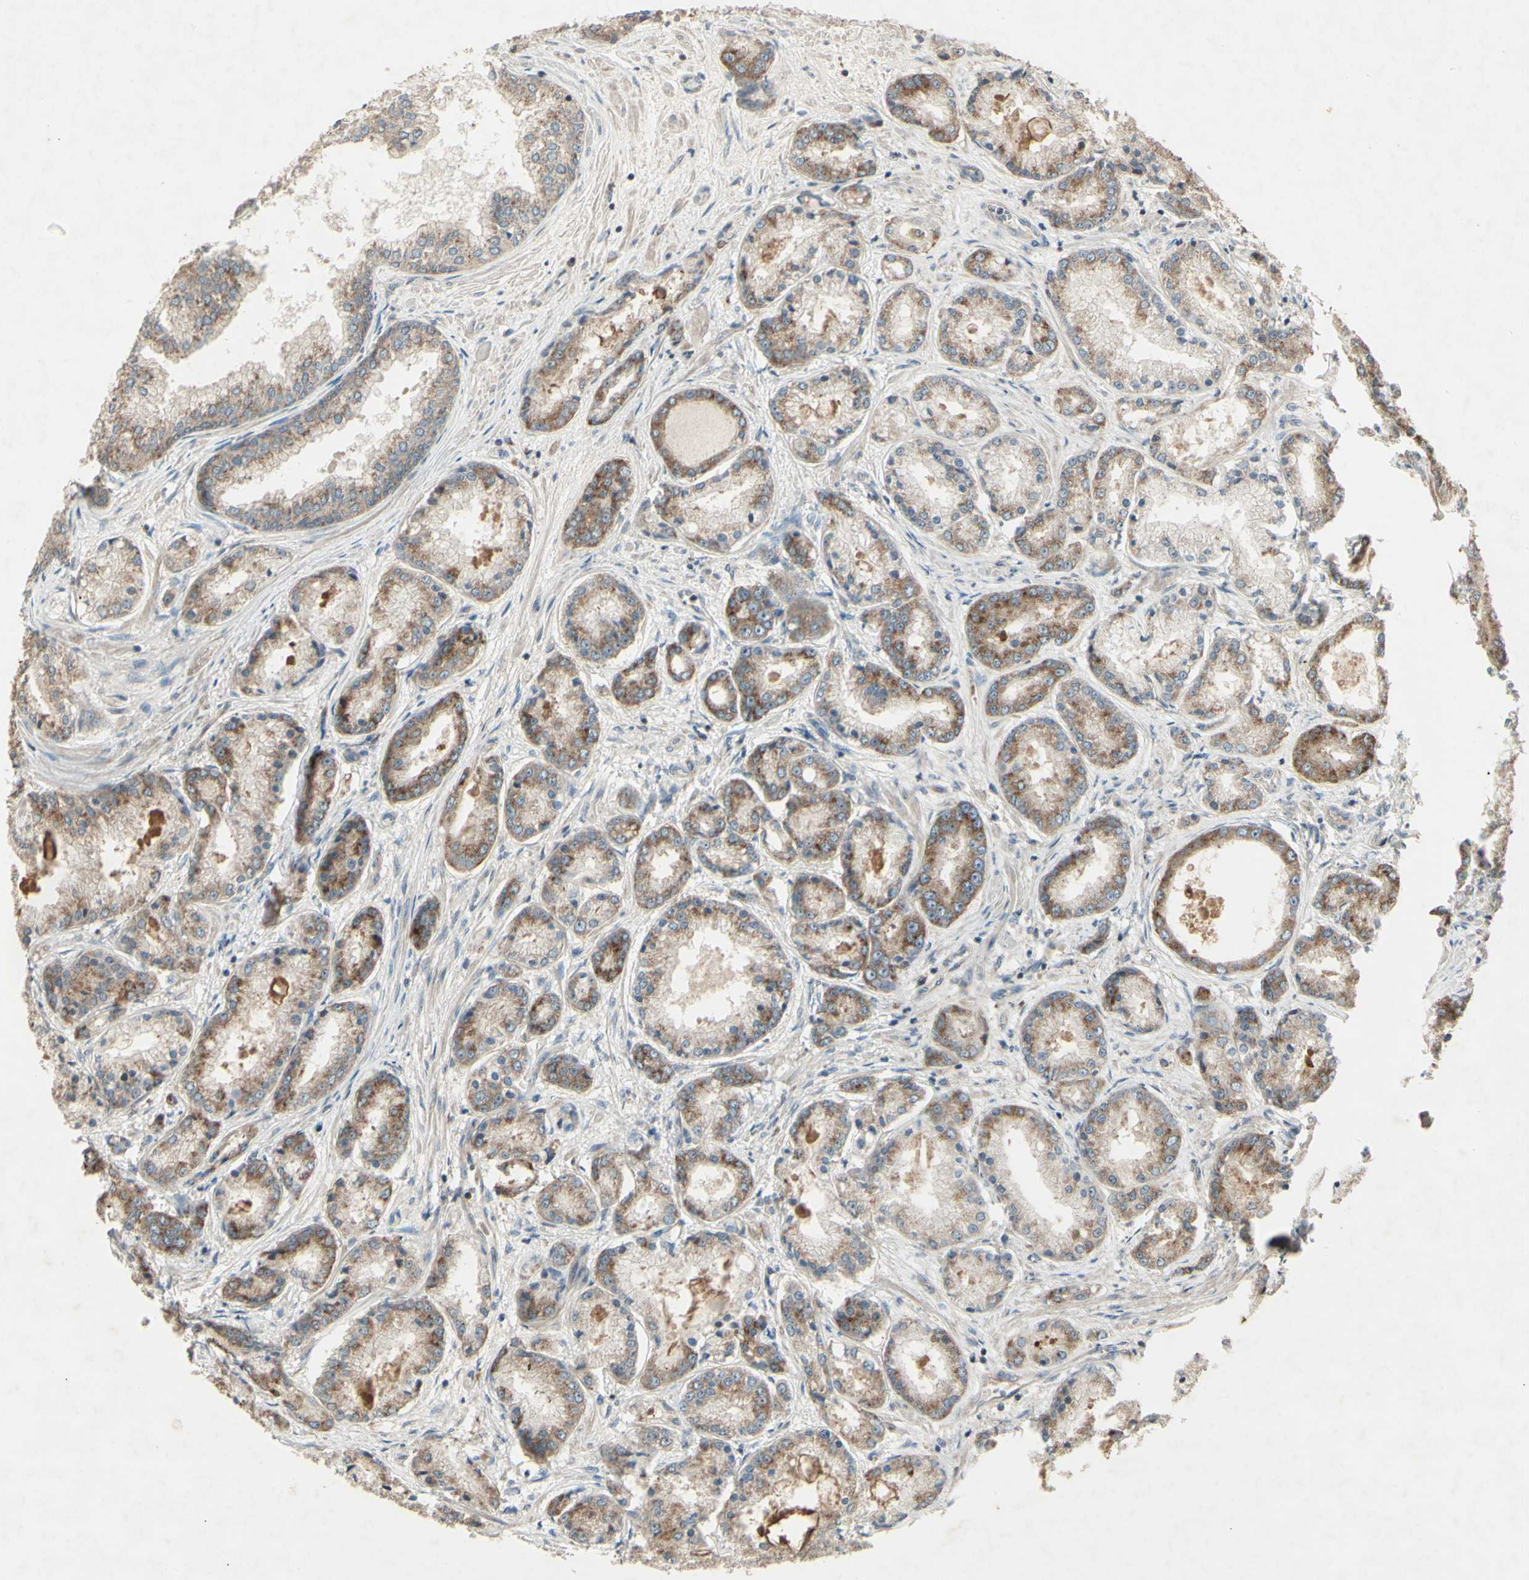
{"staining": {"intensity": "moderate", "quantity": ">75%", "location": "cytoplasmic/membranous"}, "tissue": "prostate cancer", "cell_type": "Tumor cells", "image_type": "cancer", "snomed": [{"axis": "morphology", "description": "Adenocarcinoma, High grade"}, {"axis": "topography", "description": "Prostate"}], "caption": "There is medium levels of moderate cytoplasmic/membranous positivity in tumor cells of prostate cancer (adenocarcinoma (high-grade)), as demonstrated by immunohistochemical staining (brown color).", "gene": "AP1G1", "patient": {"sex": "male", "age": 59}}